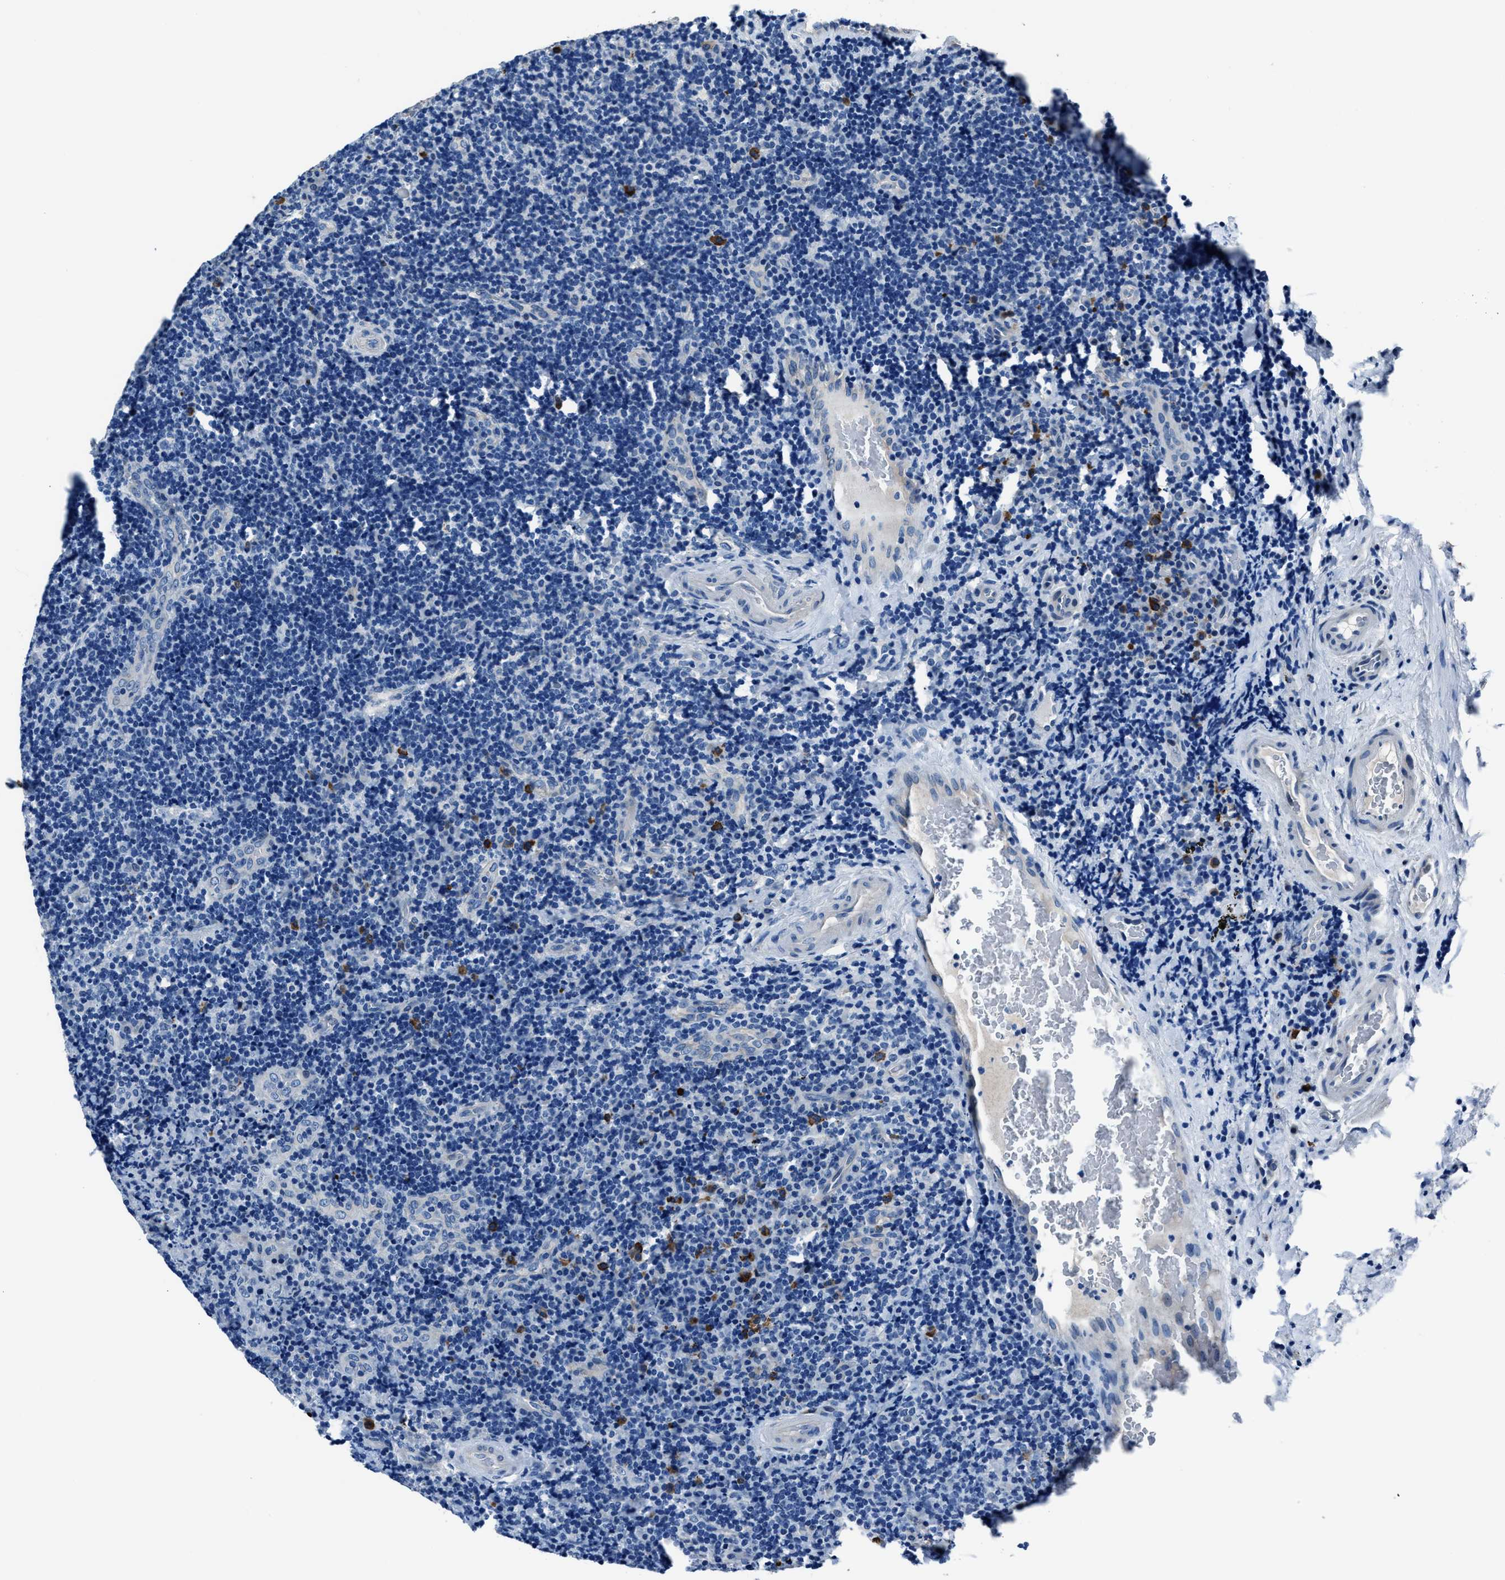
{"staining": {"intensity": "negative", "quantity": "none", "location": "none"}, "tissue": "lymphoma", "cell_type": "Tumor cells", "image_type": "cancer", "snomed": [{"axis": "morphology", "description": "Malignant lymphoma, non-Hodgkin's type, High grade"}, {"axis": "topography", "description": "Tonsil"}], "caption": "Tumor cells show no significant protein expression in high-grade malignant lymphoma, non-Hodgkin's type.", "gene": "NACAD", "patient": {"sex": "female", "age": 36}}